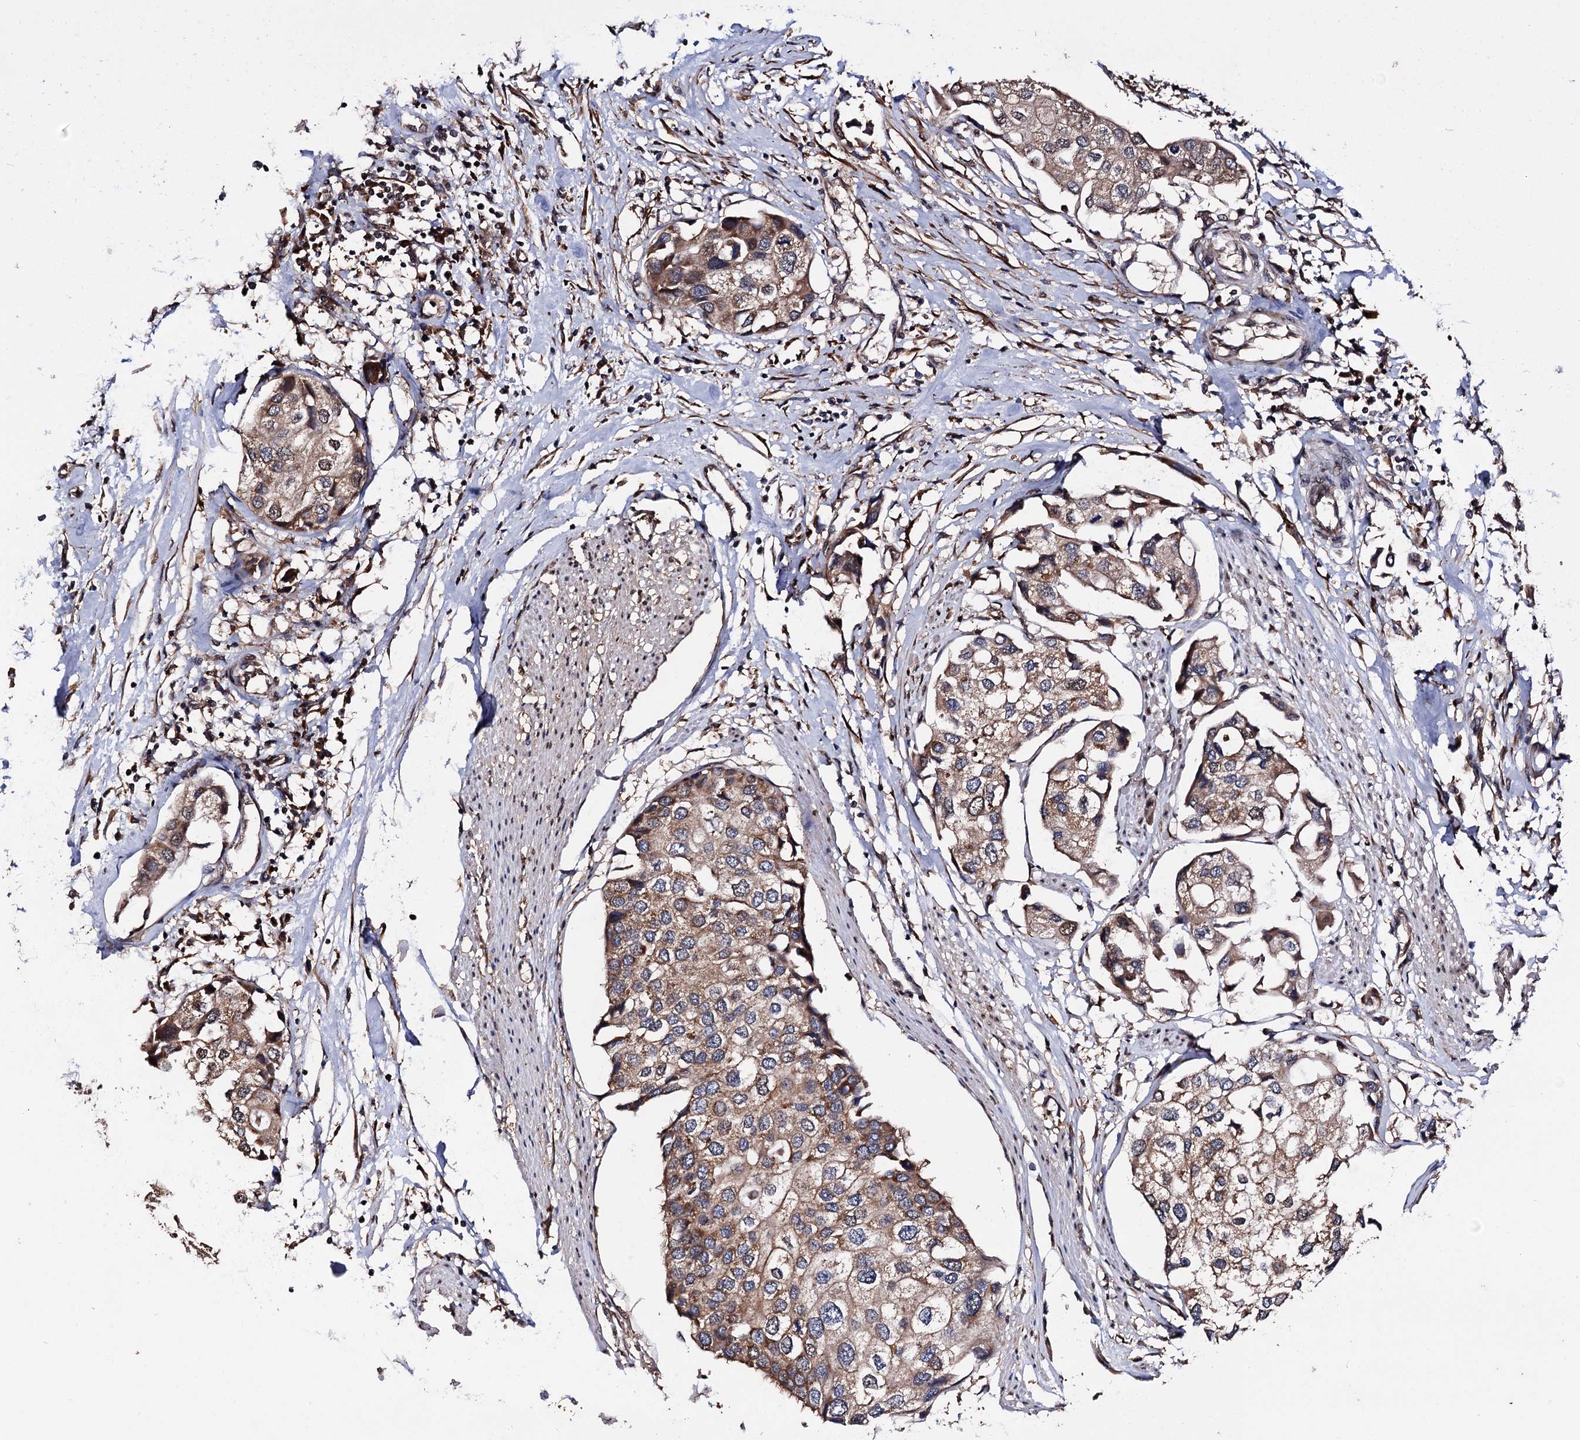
{"staining": {"intensity": "moderate", "quantity": ">75%", "location": "cytoplasmic/membranous"}, "tissue": "urothelial cancer", "cell_type": "Tumor cells", "image_type": "cancer", "snomed": [{"axis": "morphology", "description": "Urothelial carcinoma, High grade"}, {"axis": "topography", "description": "Urinary bladder"}], "caption": "Urothelial cancer stained with a protein marker shows moderate staining in tumor cells.", "gene": "MIER2", "patient": {"sex": "male", "age": 64}}